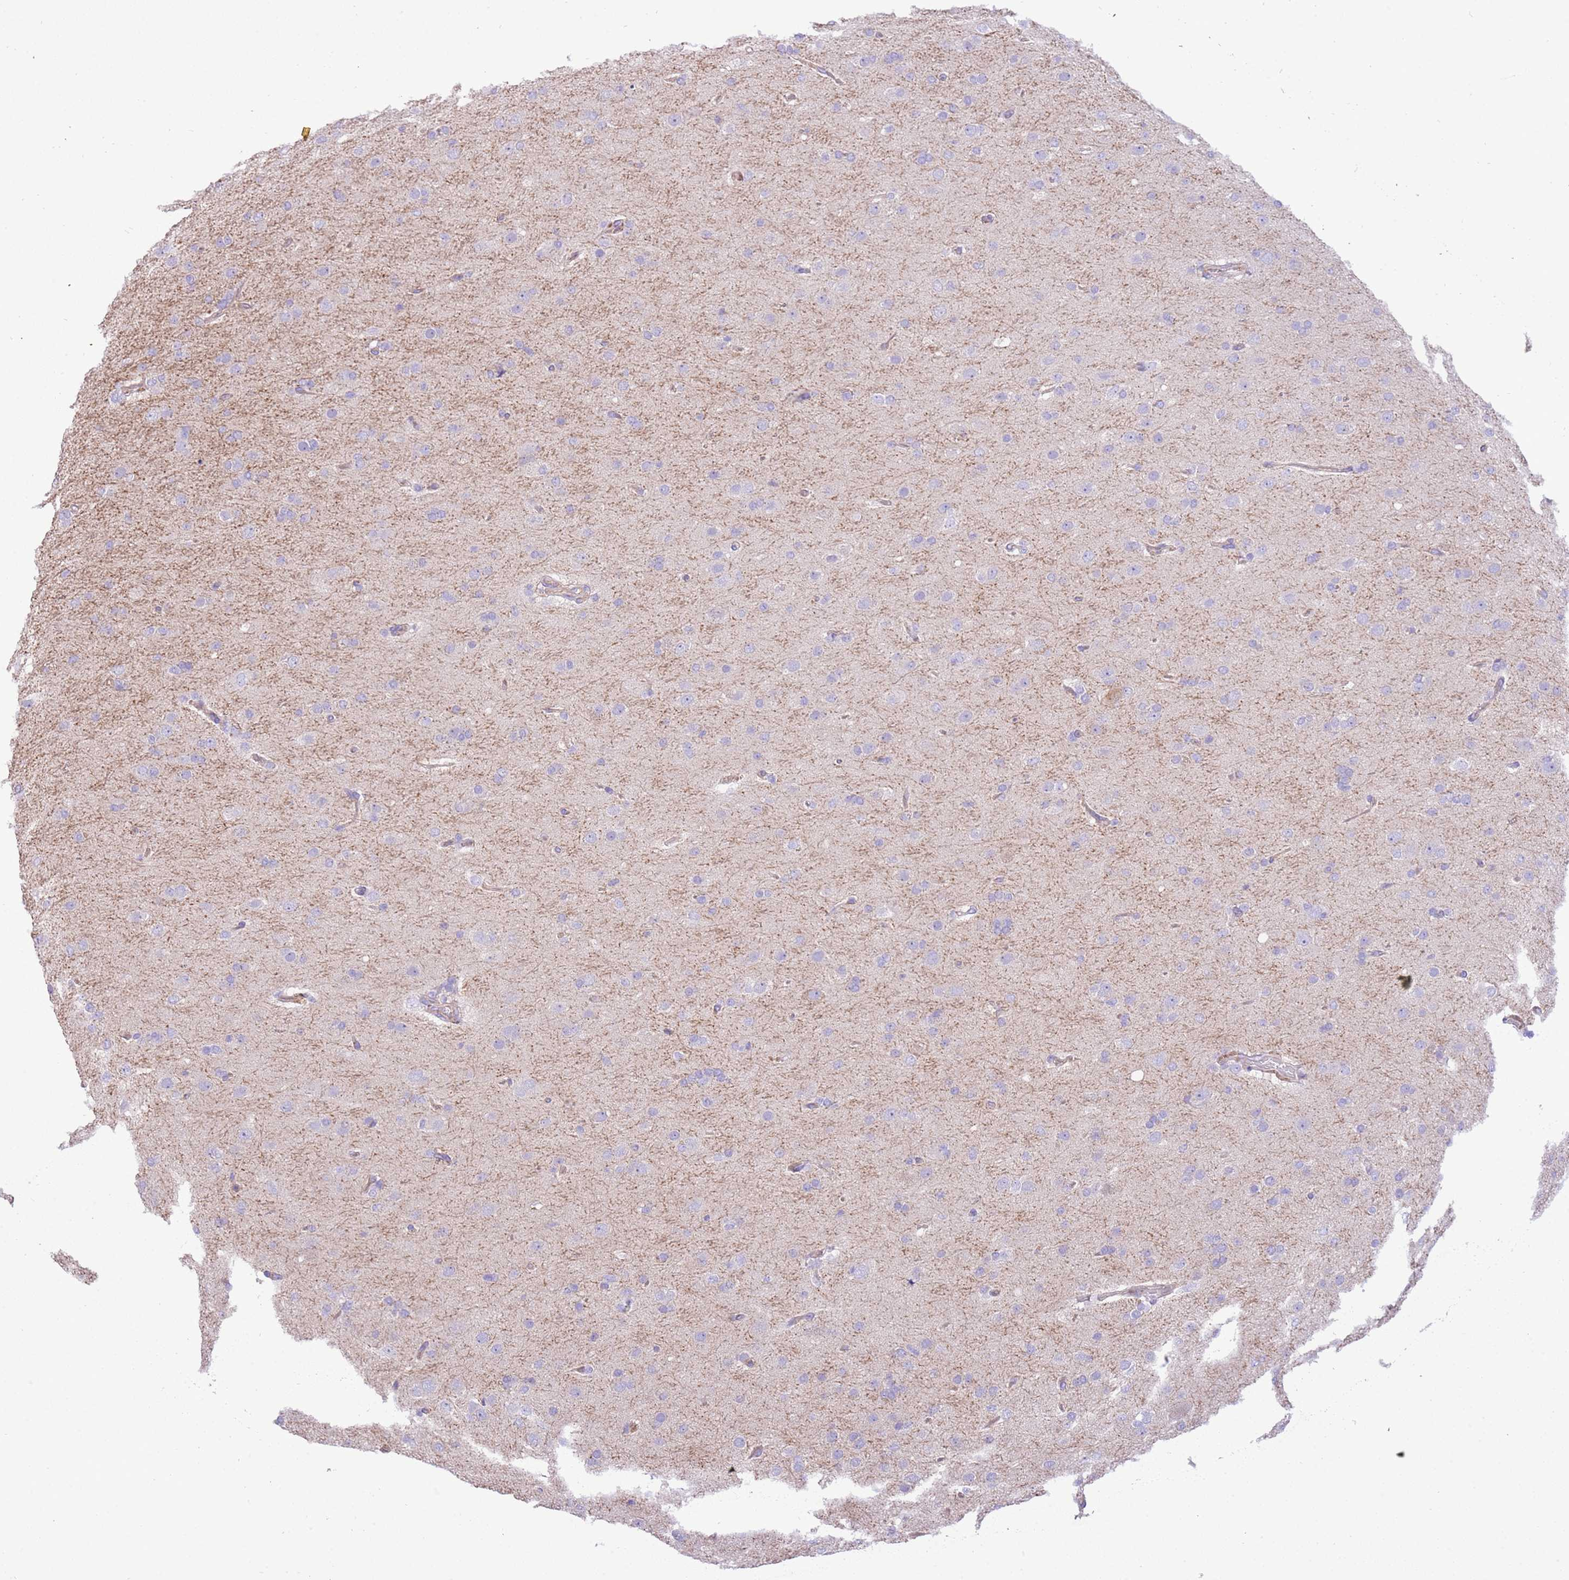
{"staining": {"intensity": "negative", "quantity": "none", "location": "none"}, "tissue": "glioma", "cell_type": "Tumor cells", "image_type": "cancer", "snomed": [{"axis": "morphology", "description": "Glioma, malignant, Low grade"}, {"axis": "topography", "description": "Brain"}], "caption": "Glioma was stained to show a protein in brown. There is no significant expression in tumor cells.", "gene": "NAALADL1", "patient": {"sex": "male", "age": 65}}